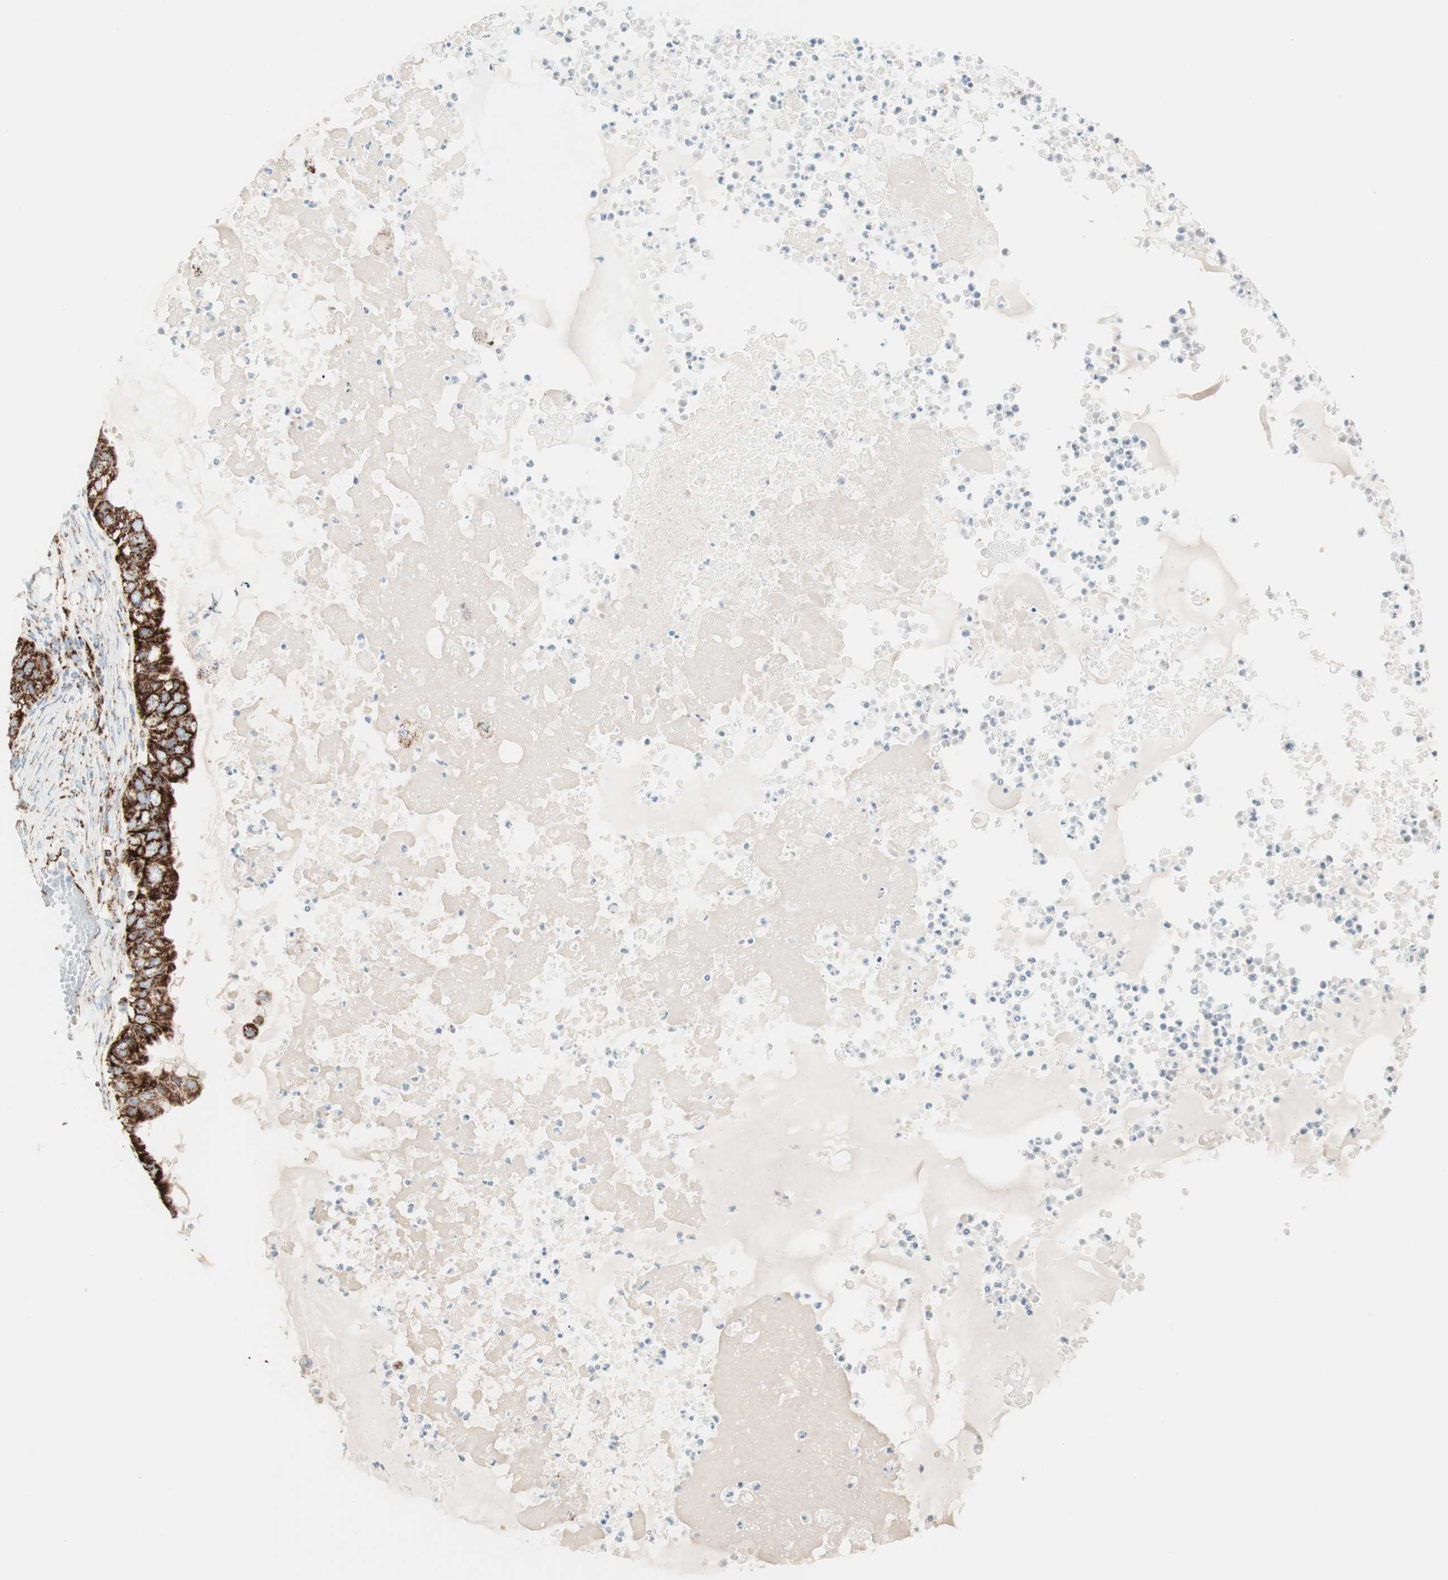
{"staining": {"intensity": "strong", "quantity": ">75%", "location": "cytoplasmic/membranous"}, "tissue": "ovarian cancer", "cell_type": "Tumor cells", "image_type": "cancer", "snomed": [{"axis": "morphology", "description": "Cystadenocarcinoma, mucinous, NOS"}, {"axis": "topography", "description": "Ovary"}], "caption": "Human ovarian cancer (mucinous cystadenocarcinoma) stained for a protein (brown) displays strong cytoplasmic/membranous positive staining in approximately >75% of tumor cells.", "gene": "TOMM20", "patient": {"sex": "female", "age": 80}}